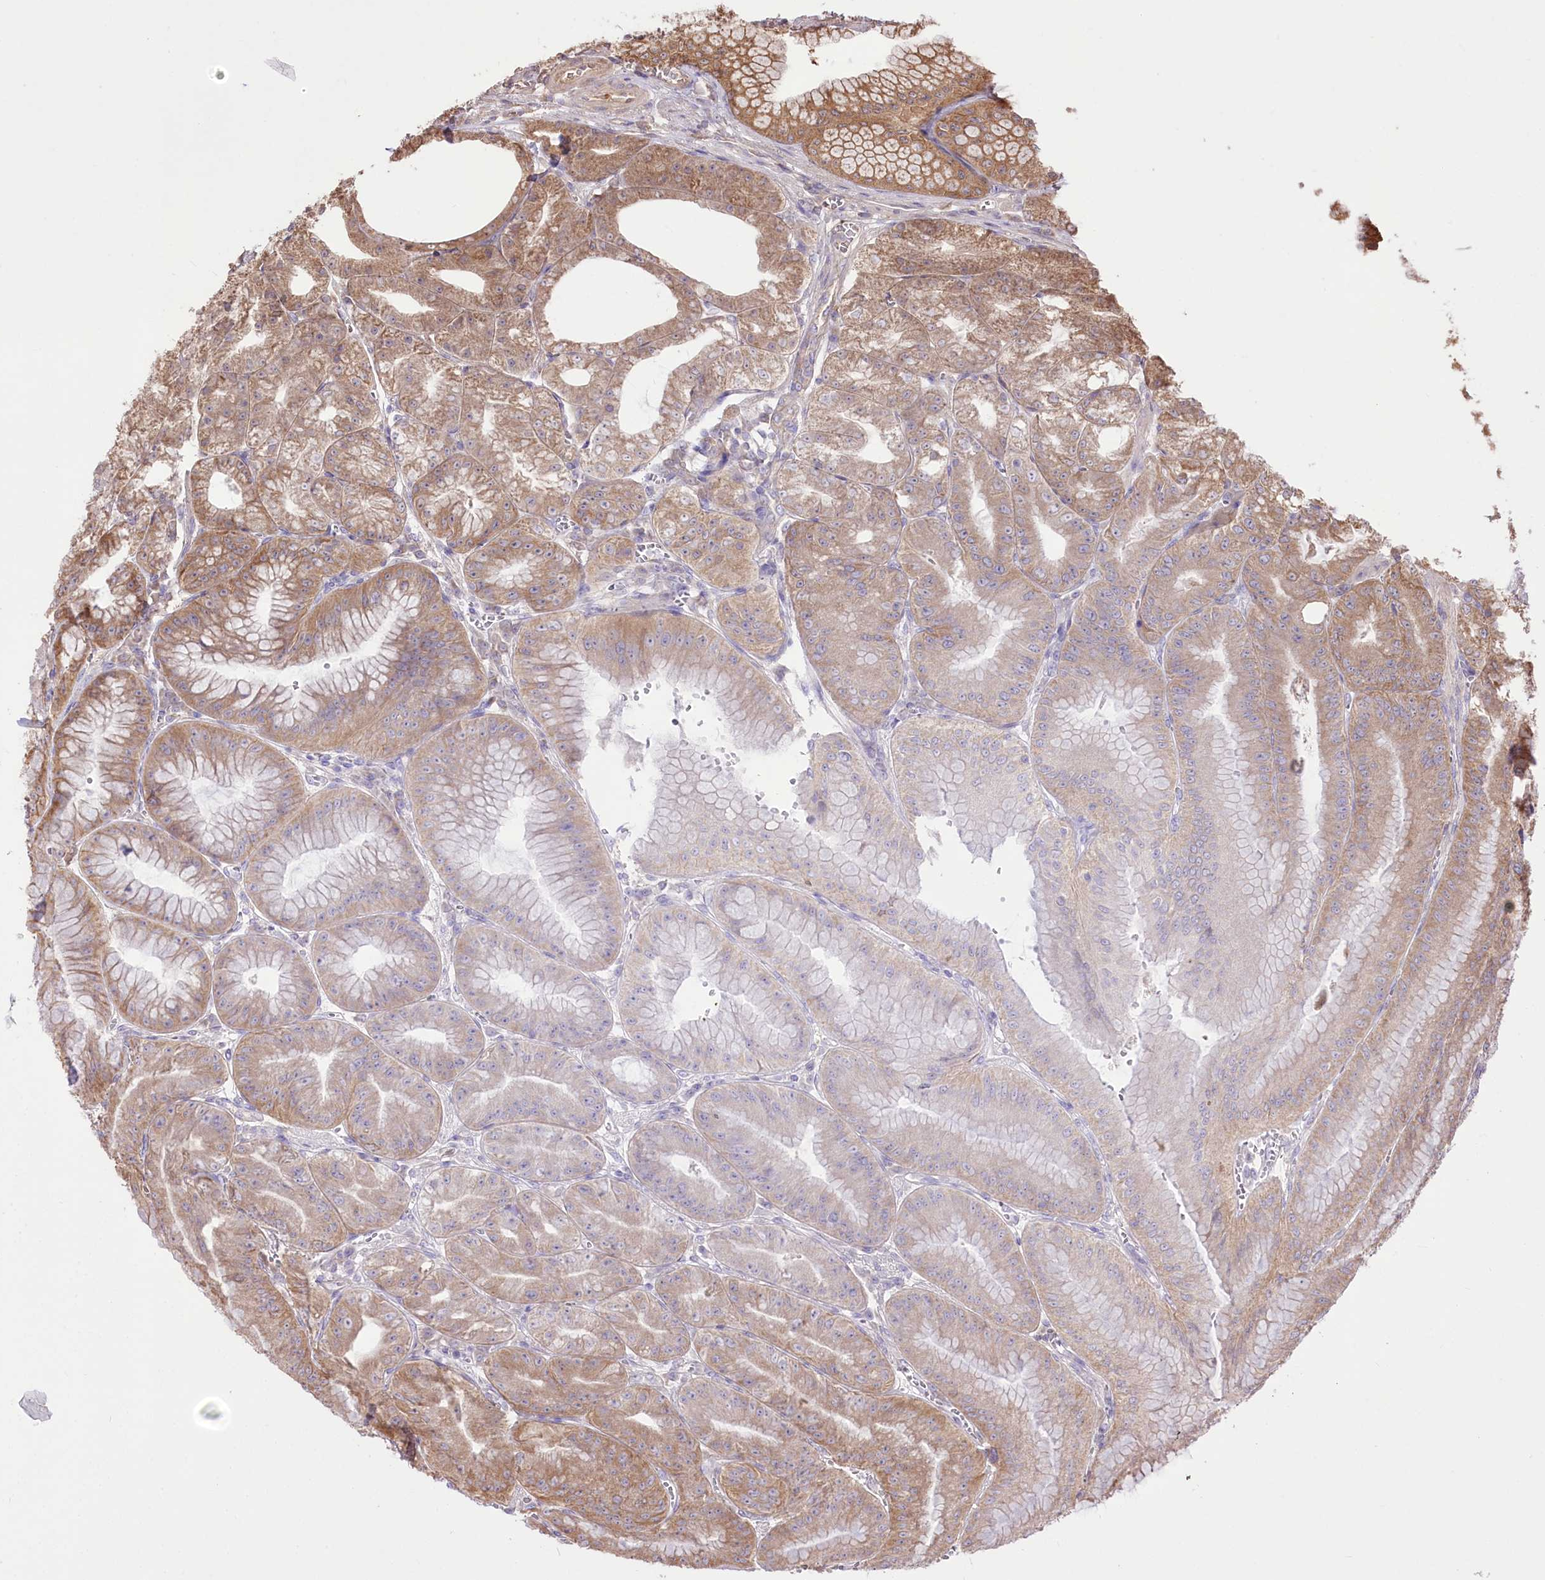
{"staining": {"intensity": "strong", "quantity": ">75%", "location": "cytoplasmic/membranous"}, "tissue": "stomach", "cell_type": "Glandular cells", "image_type": "normal", "snomed": [{"axis": "morphology", "description": "Normal tissue, NOS"}, {"axis": "topography", "description": "Stomach, upper"}, {"axis": "topography", "description": "Stomach, lower"}], "caption": "Immunohistochemical staining of benign stomach displays high levels of strong cytoplasmic/membranous staining in approximately >75% of glandular cells. (DAB IHC with brightfield microscopy, high magnification).", "gene": "XYLB", "patient": {"sex": "male", "age": 71}}